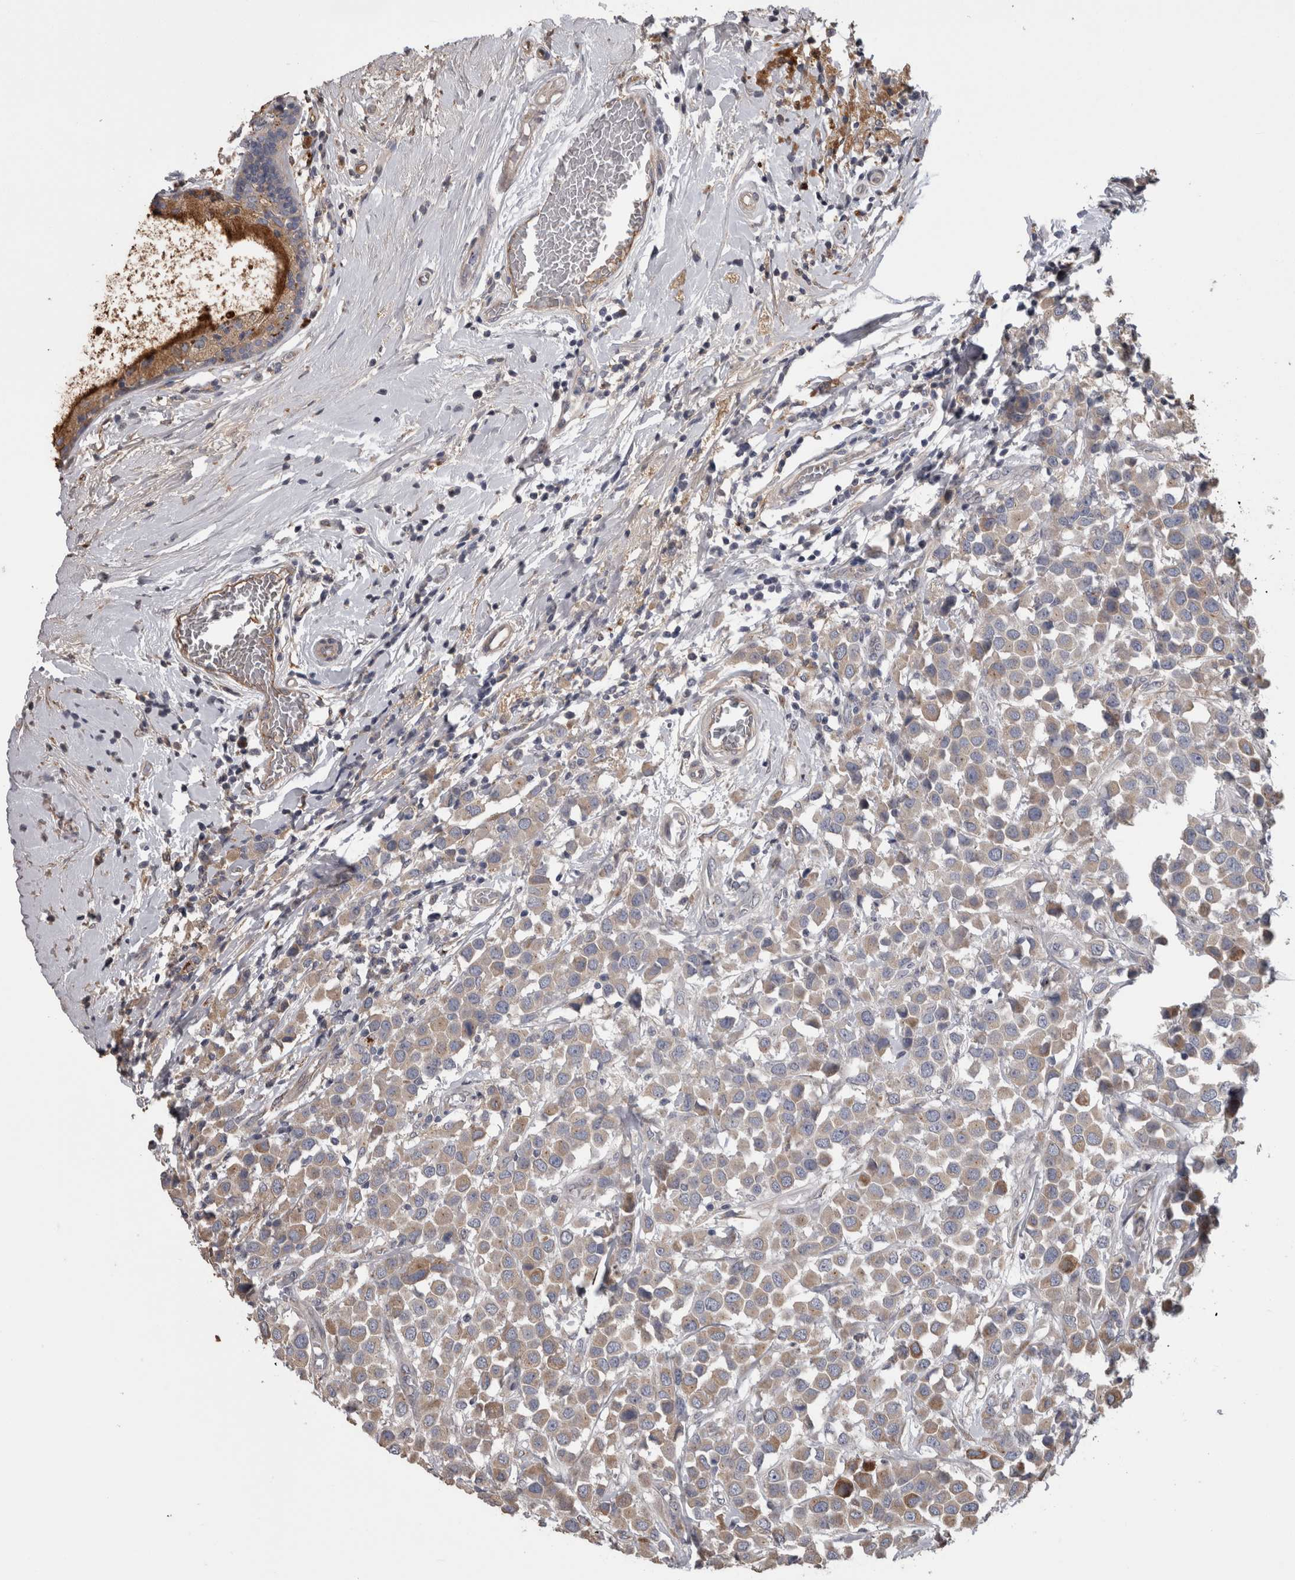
{"staining": {"intensity": "weak", "quantity": "25%-75%", "location": "cytoplasmic/membranous"}, "tissue": "breast cancer", "cell_type": "Tumor cells", "image_type": "cancer", "snomed": [{"axis": "morphology", "description": "Duct carcinoma"}, {"axis": "topography", "description": "Breast"}], "caption": "Immunohistochemical staining of human breast cancer exhibits low levels of weak cytoplasmic/membranous staining in approximately 25%-75% of tumor cells. The protein of interest is stained brown, and the nuclei are stained in blue (DAB (3,3'-diaminobenzidine) IHC with brightfield microscopy, high magnification).", "gene": "STC1", "patient": {"sex": "female", "age": 61}}